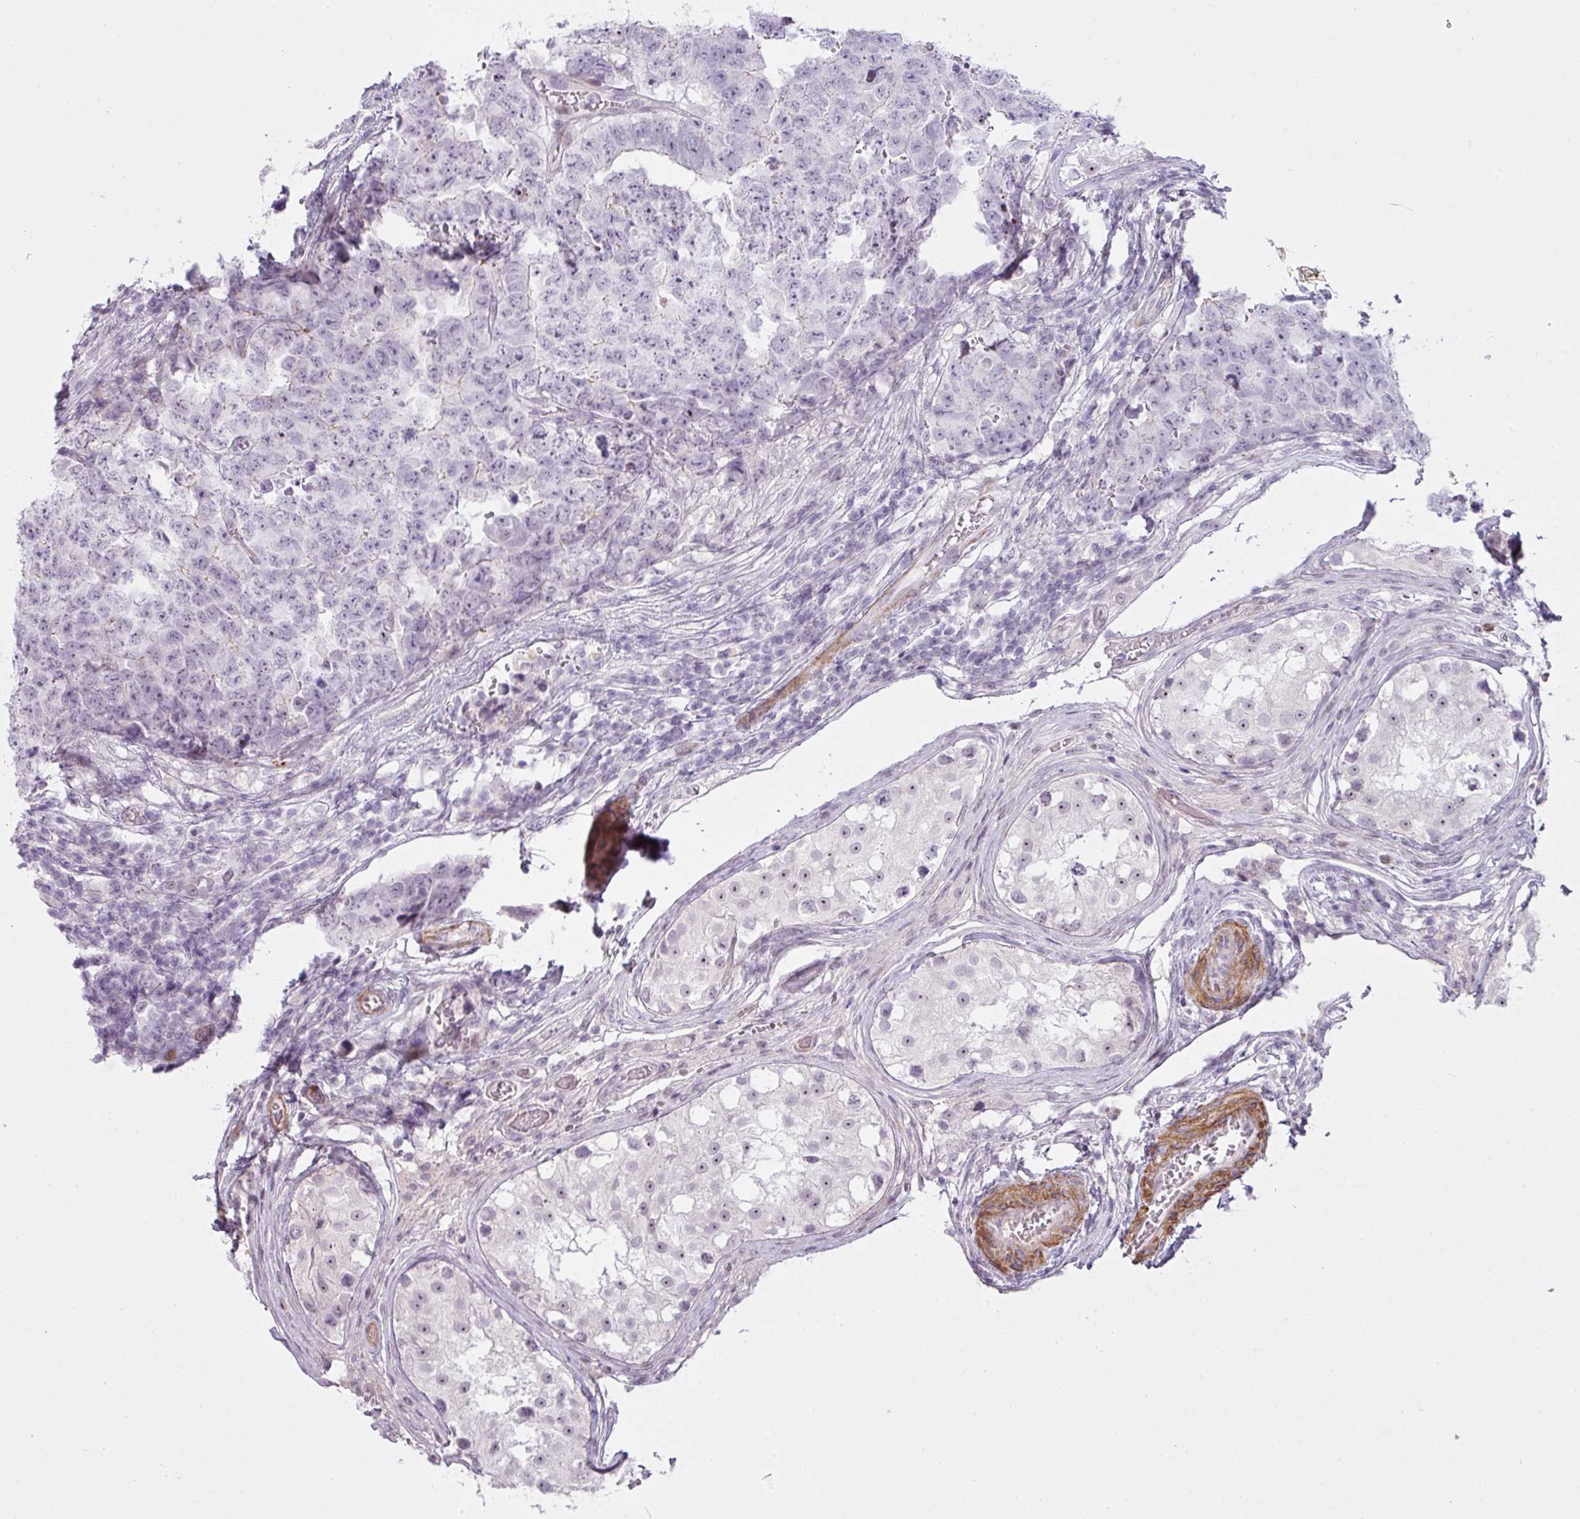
{"staining": {"intensity": "negative", "quantity": "none", "location": "none"}, "tissue": "testis cancer", "cell_type": "Tumor cells", "image_type": "cancer", "snomed": [{"axis": "morphology", "description": "Carcinoma, Embryonal, NOS"}, {"axis": "topography", "description": "Testis"}], "caption": "IHC of testis embryonal carcinoma exhibits no staining in tumor cells. (DAB (3,3'-diaminobenzidine) immunohistochemistry (IHC) visualized using brightfield microscopy, high magnification).", "gene": "ZNF688", "patient": {"sex": "male", "age": 25}}